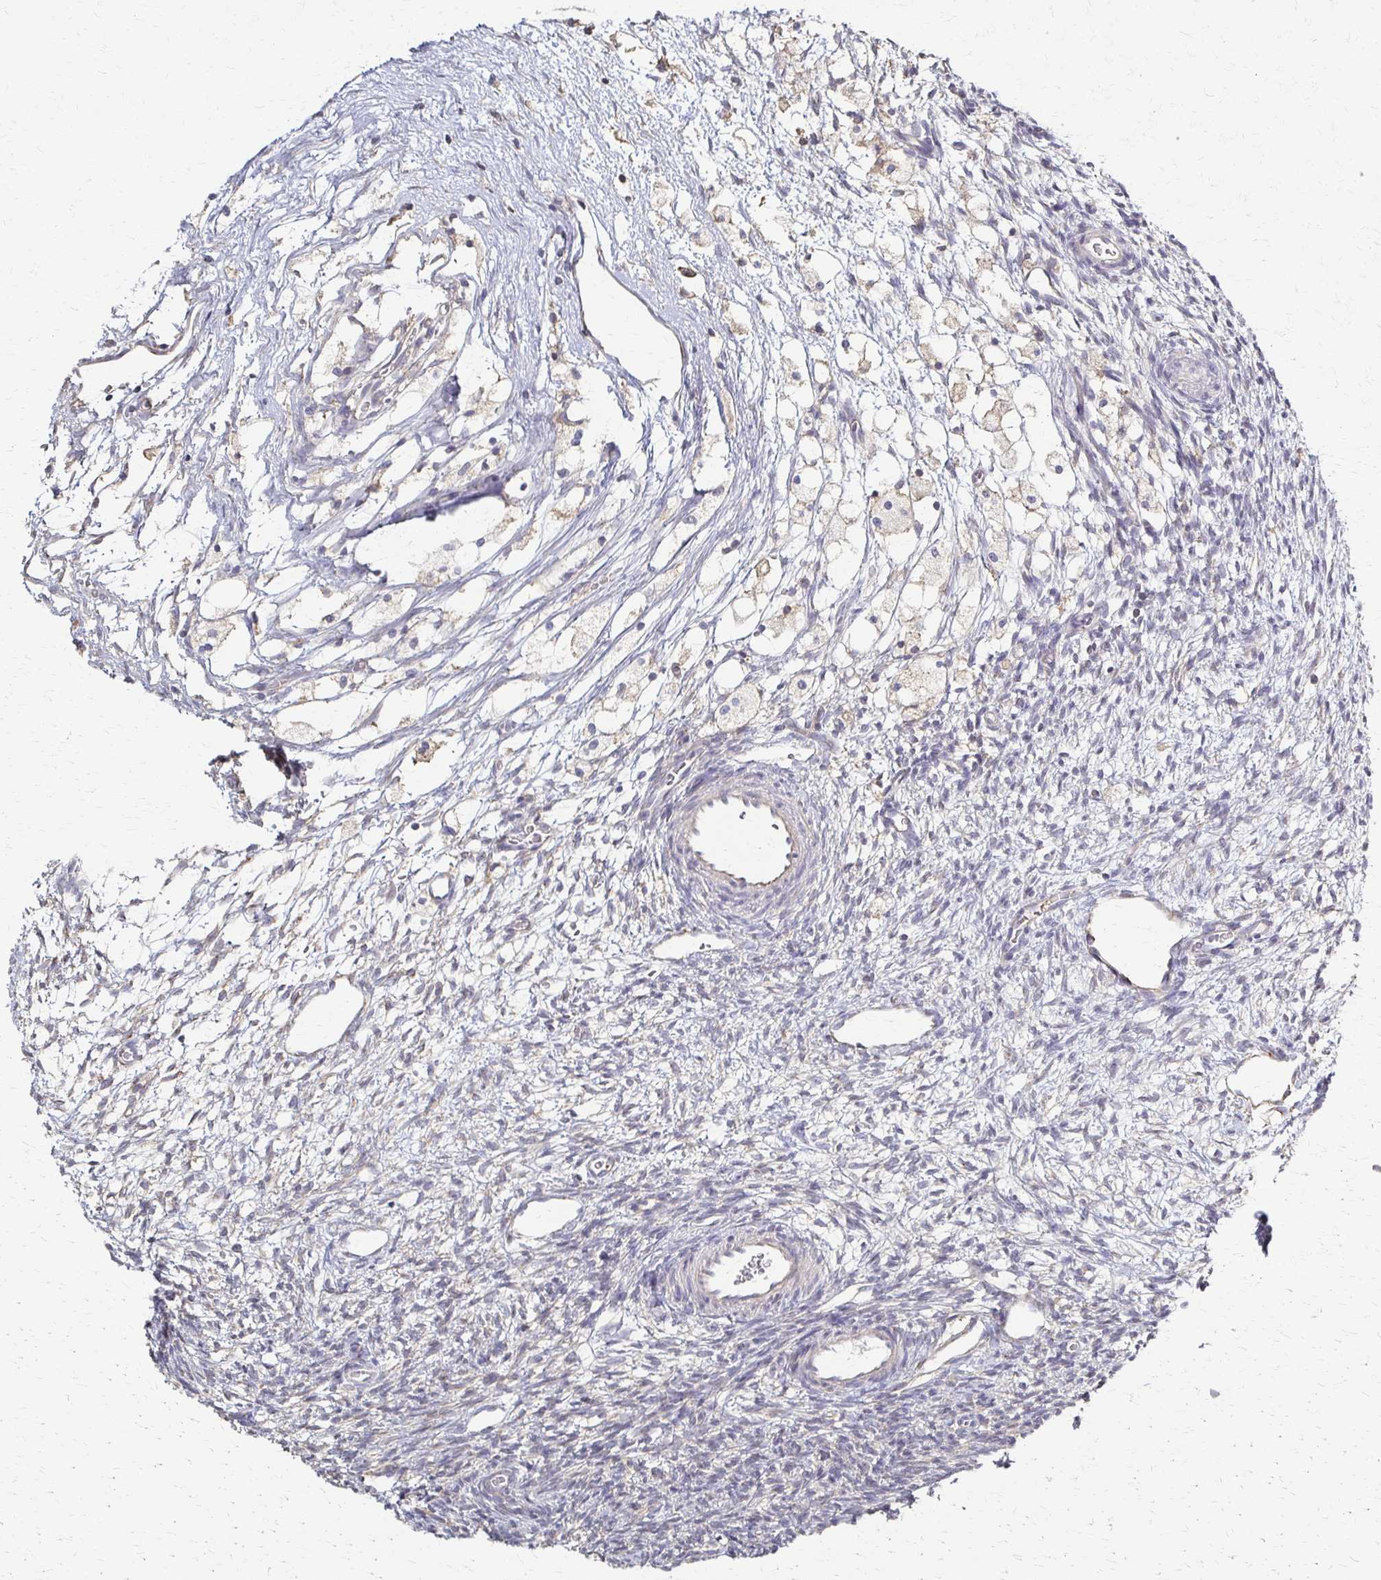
{"staining": {"intensity": "negative", "quantity": "none", "location": "none"}, "tissue": "ovary", "cell_type": "Ovarian stroma cells", "image_type": "normal", "snomed": [{"axis": "morphology", "description": "Normal tissue, NOS"}, {"axis": "topography", "description": "Ovary"}], "caption": "The immunohistochemistry histopathology image has no significant expression in ovarian stroma cells of ovary.", "gene": "C1QTNF7", "patient": {"sex": "female", "age": 34}}